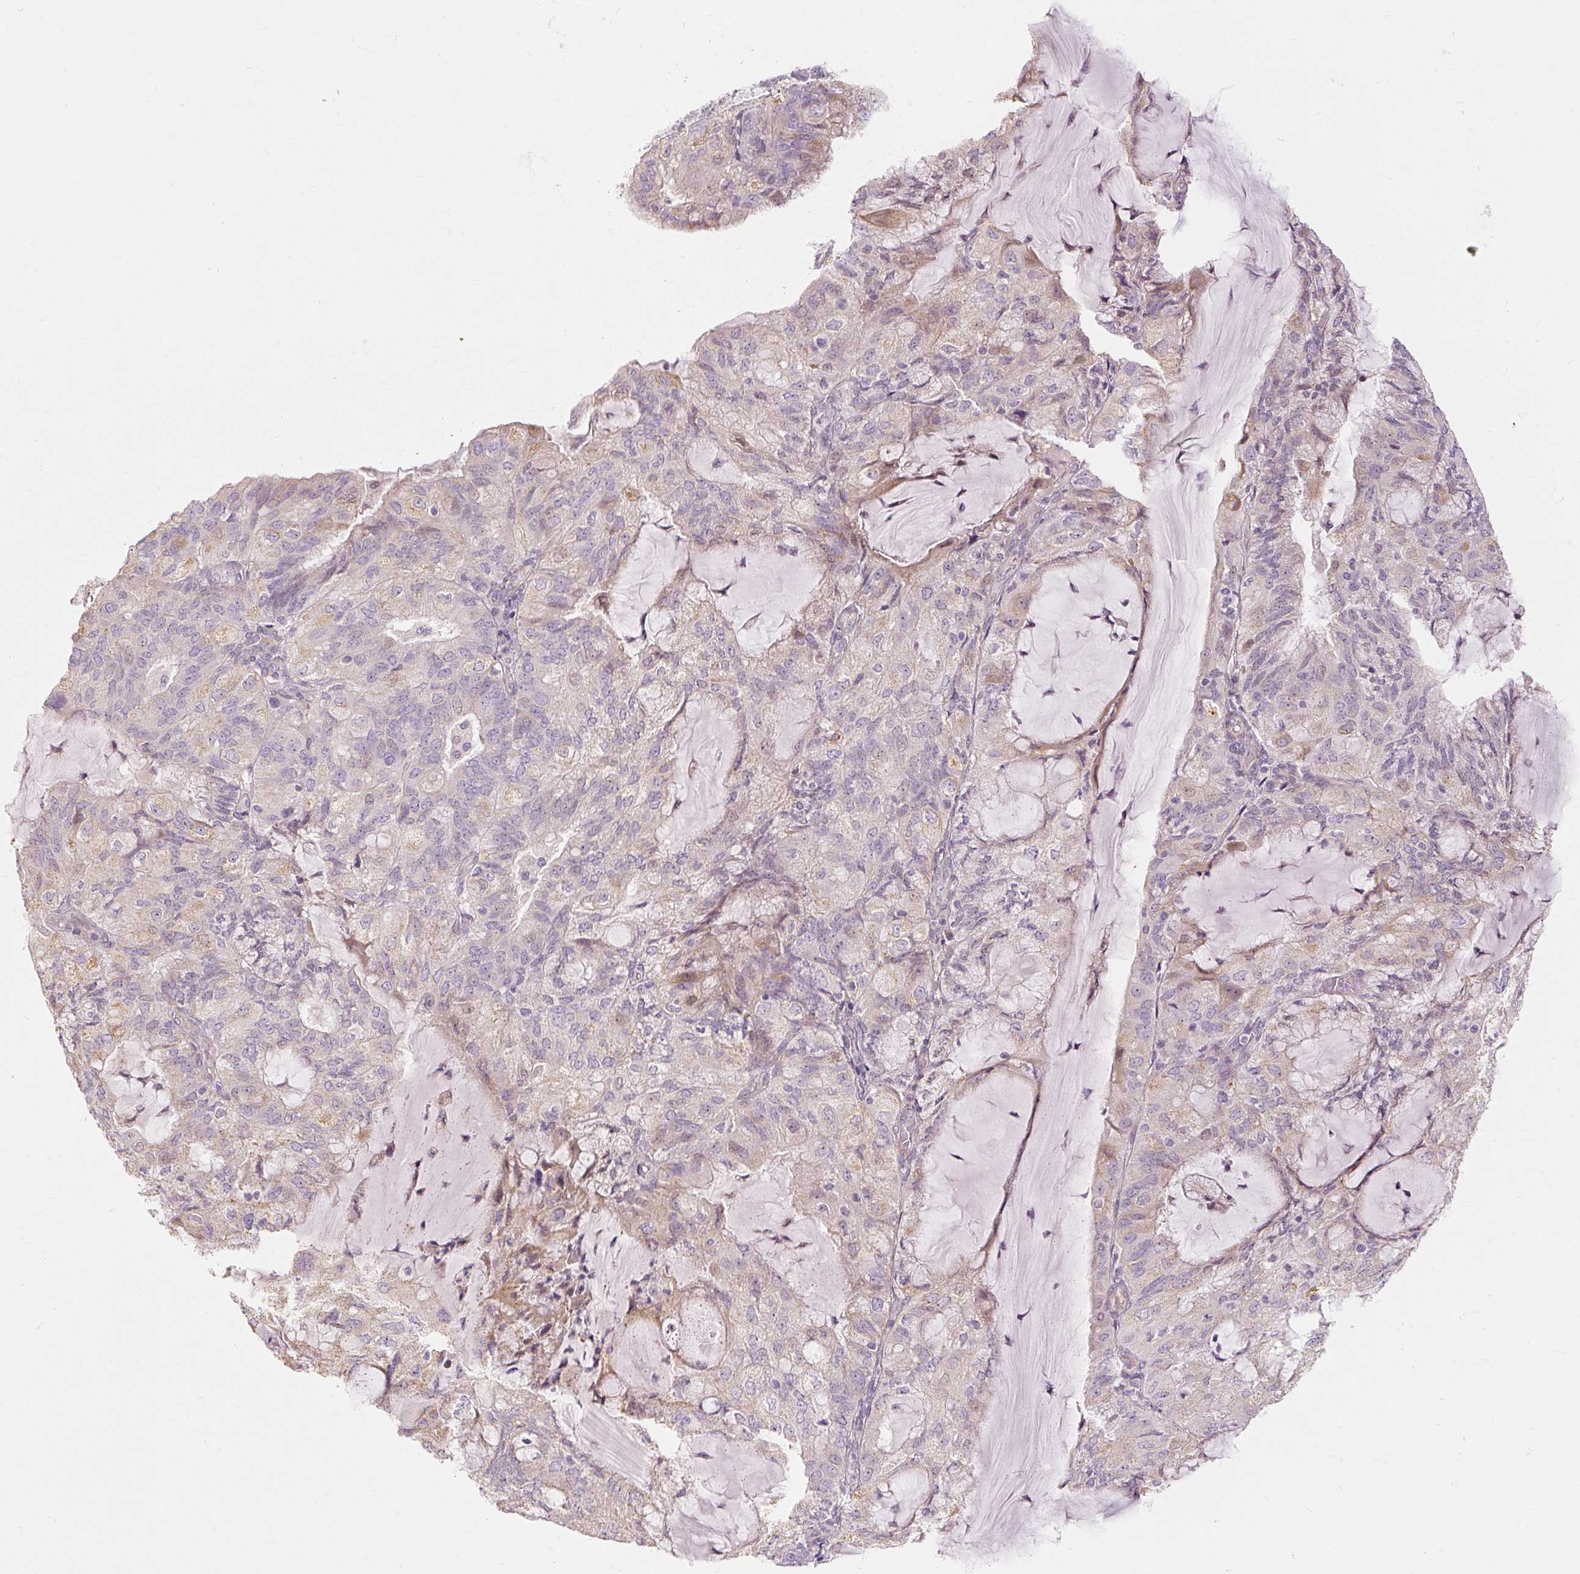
{"staining": {"intensity": "weak", "quantity": "<25%", "location": "cytoplasmic/membranous"}, "tissue": "endometrial cancer", "cell_type": "Tumor cells", "image_type": "cancer", "snomed": [{"axis": "morphology", "description": "Adenocarcinoma, NOS"}, {"axis": "topography", "description": "Endometrium"}], "caption": "An immunohistochemistry (IHC) photomicrograph of endometrial adenocarcinoma is shown. There is no staining in tumor cells of endometrial adenocarcinoma.", "gene": "CAPN3", "patient": {"sex": "female", "age": 81}}